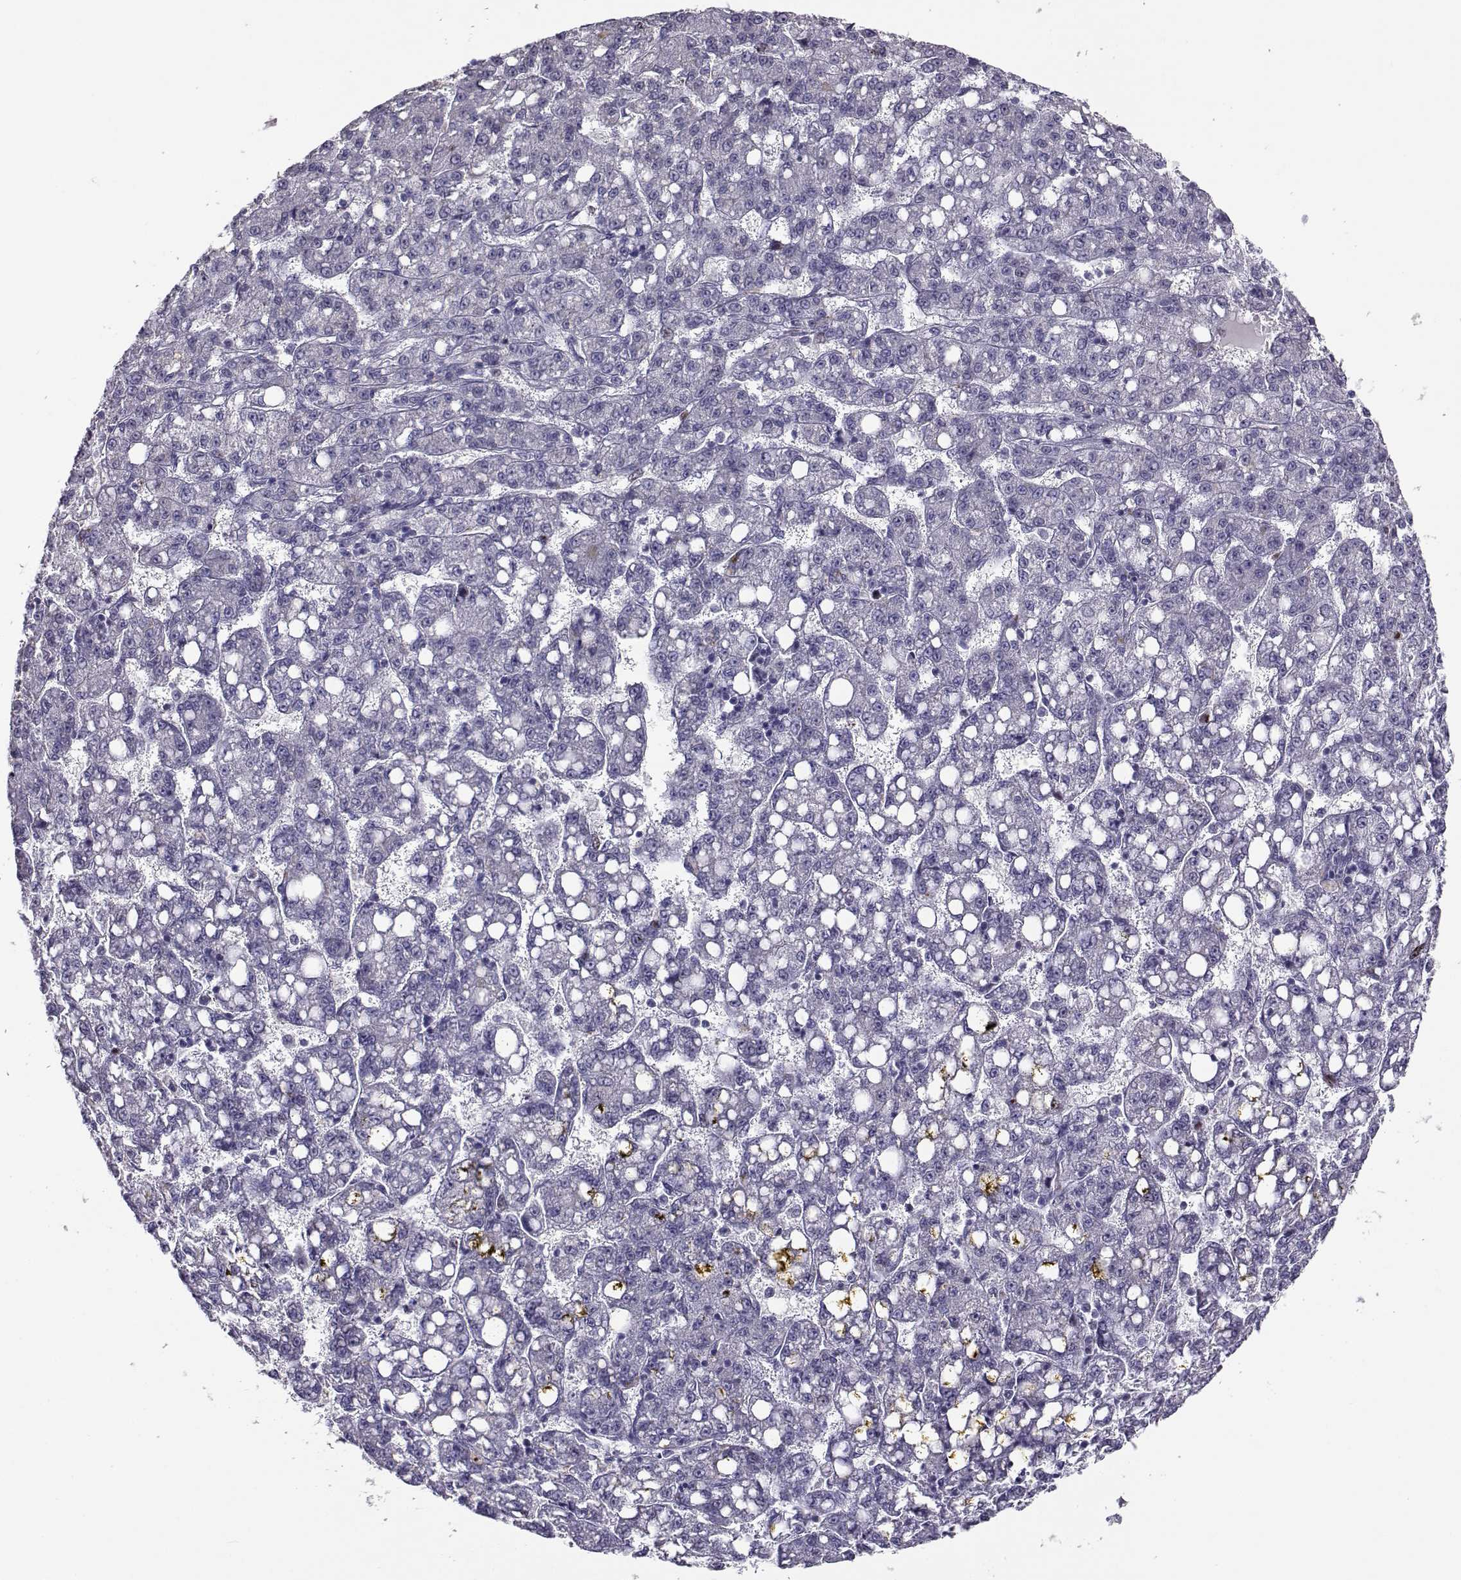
{"staining": {"intensity": "negative", "quantity": "none", "location": "none"}, "tissue": "liver cancer", "cell_type": "Tumor cells", "image_type": "cancer", "snomed": [{"axis": "morphology", "description": "Carcinoma, Hepatocellular, NOS"}, {"axis": "topography", "description": "Liver"}], "caption": "The immunohistochemistry (IHC) micrograph has no significant staining in tumor cells of hepatocellular carcinoma (liver) tissue.", "gene": "NPW", "patient": {"sex": "female", "age": 65}}